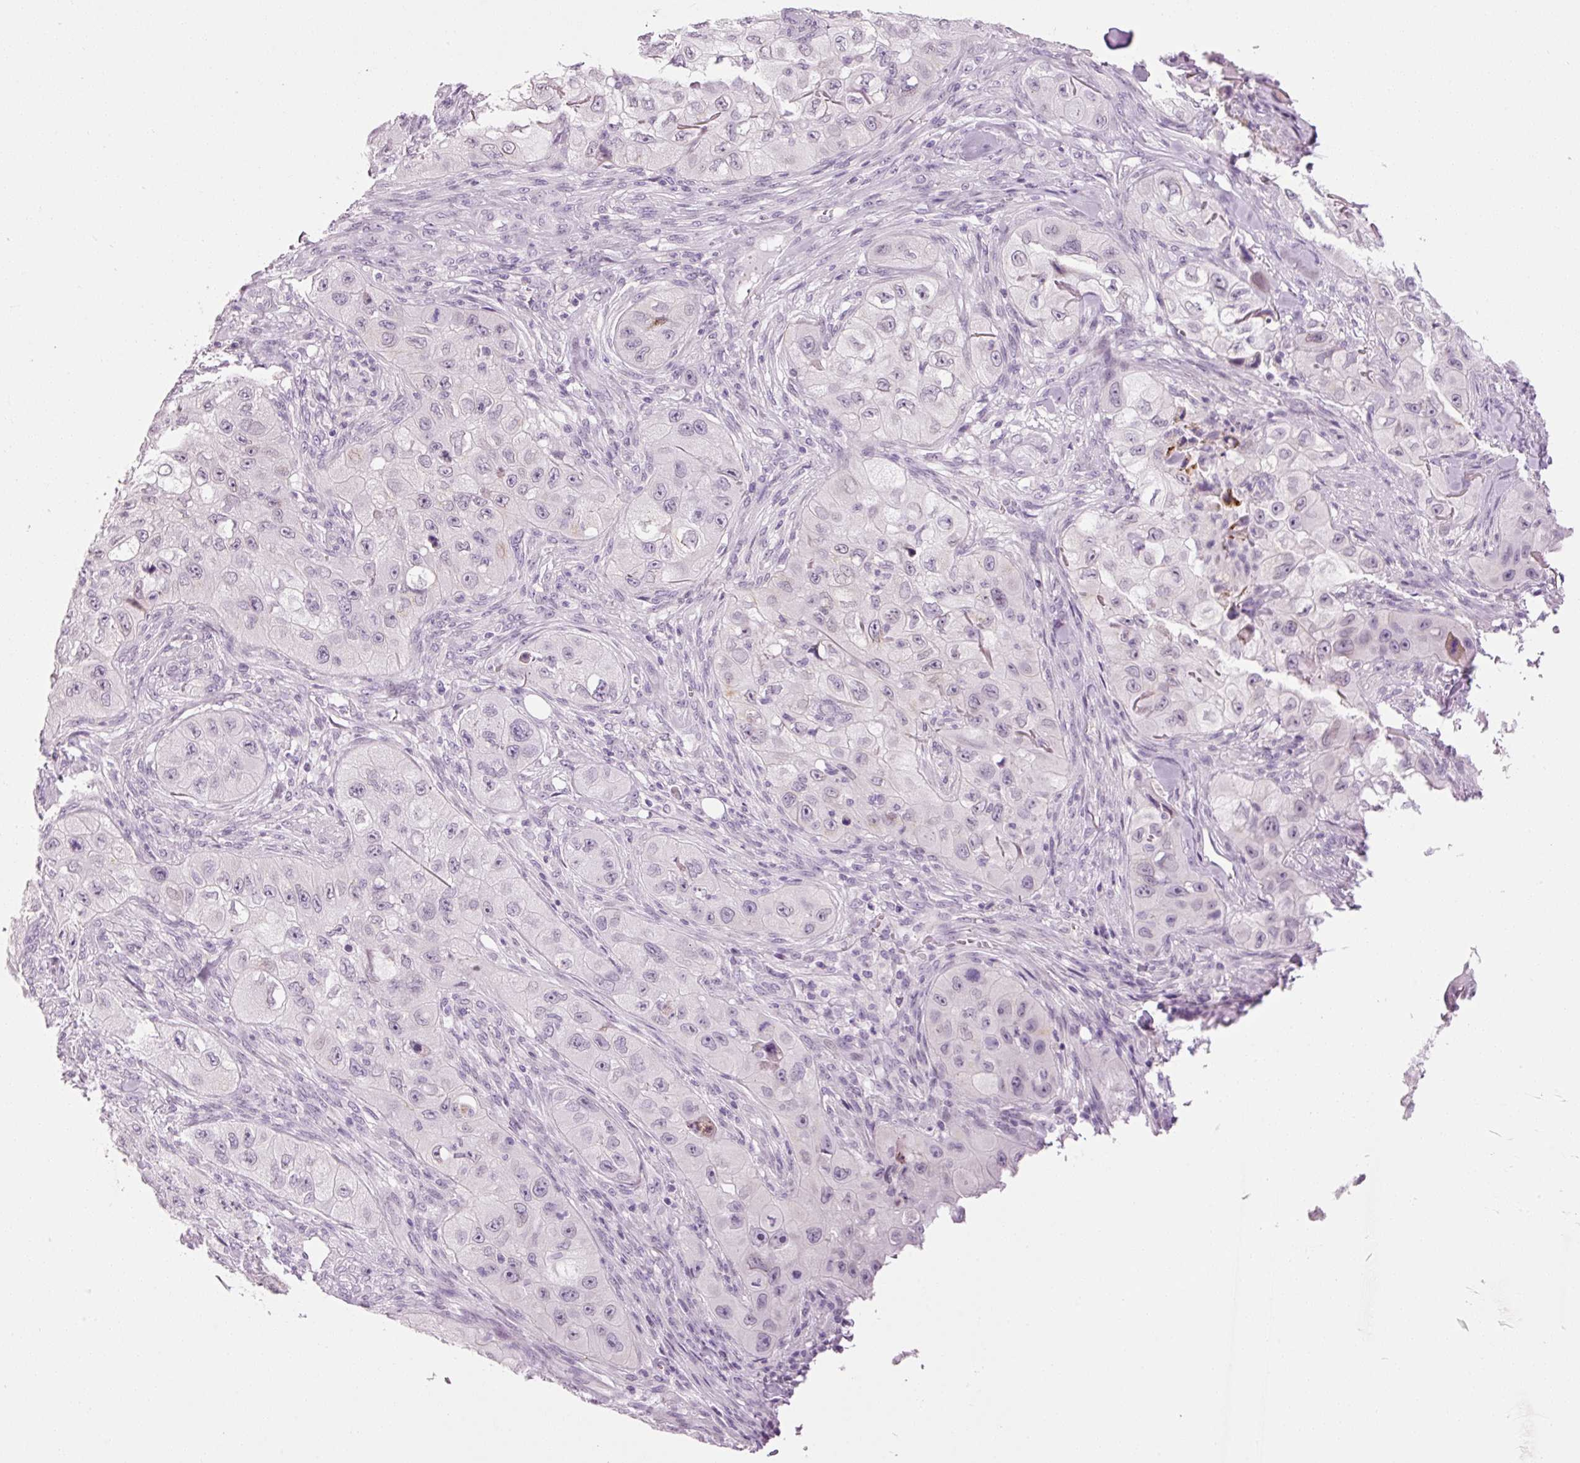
{"staining": {"intensity": "negative", "quantity": "none", "location": "none"}, "tissue": "skin cancer", "cell_type": "Tumor cells", "image_type": "cancer", "snomed": [{"axis": "morphology", "description": "Squamous cell carcinoma, NOS"}, {"axis": "topography", "description": "Skin"}, {"axis": "topography", "description": "Subcutis"}], "caption": "Histopathology image shows no significant protein expression in tumor cells of skin cancer. (DAB immunohistochemistry (IHC), high magnification).", "gene": "ANKRD20A1", "patient": {"sex": "male", "age": 73}}